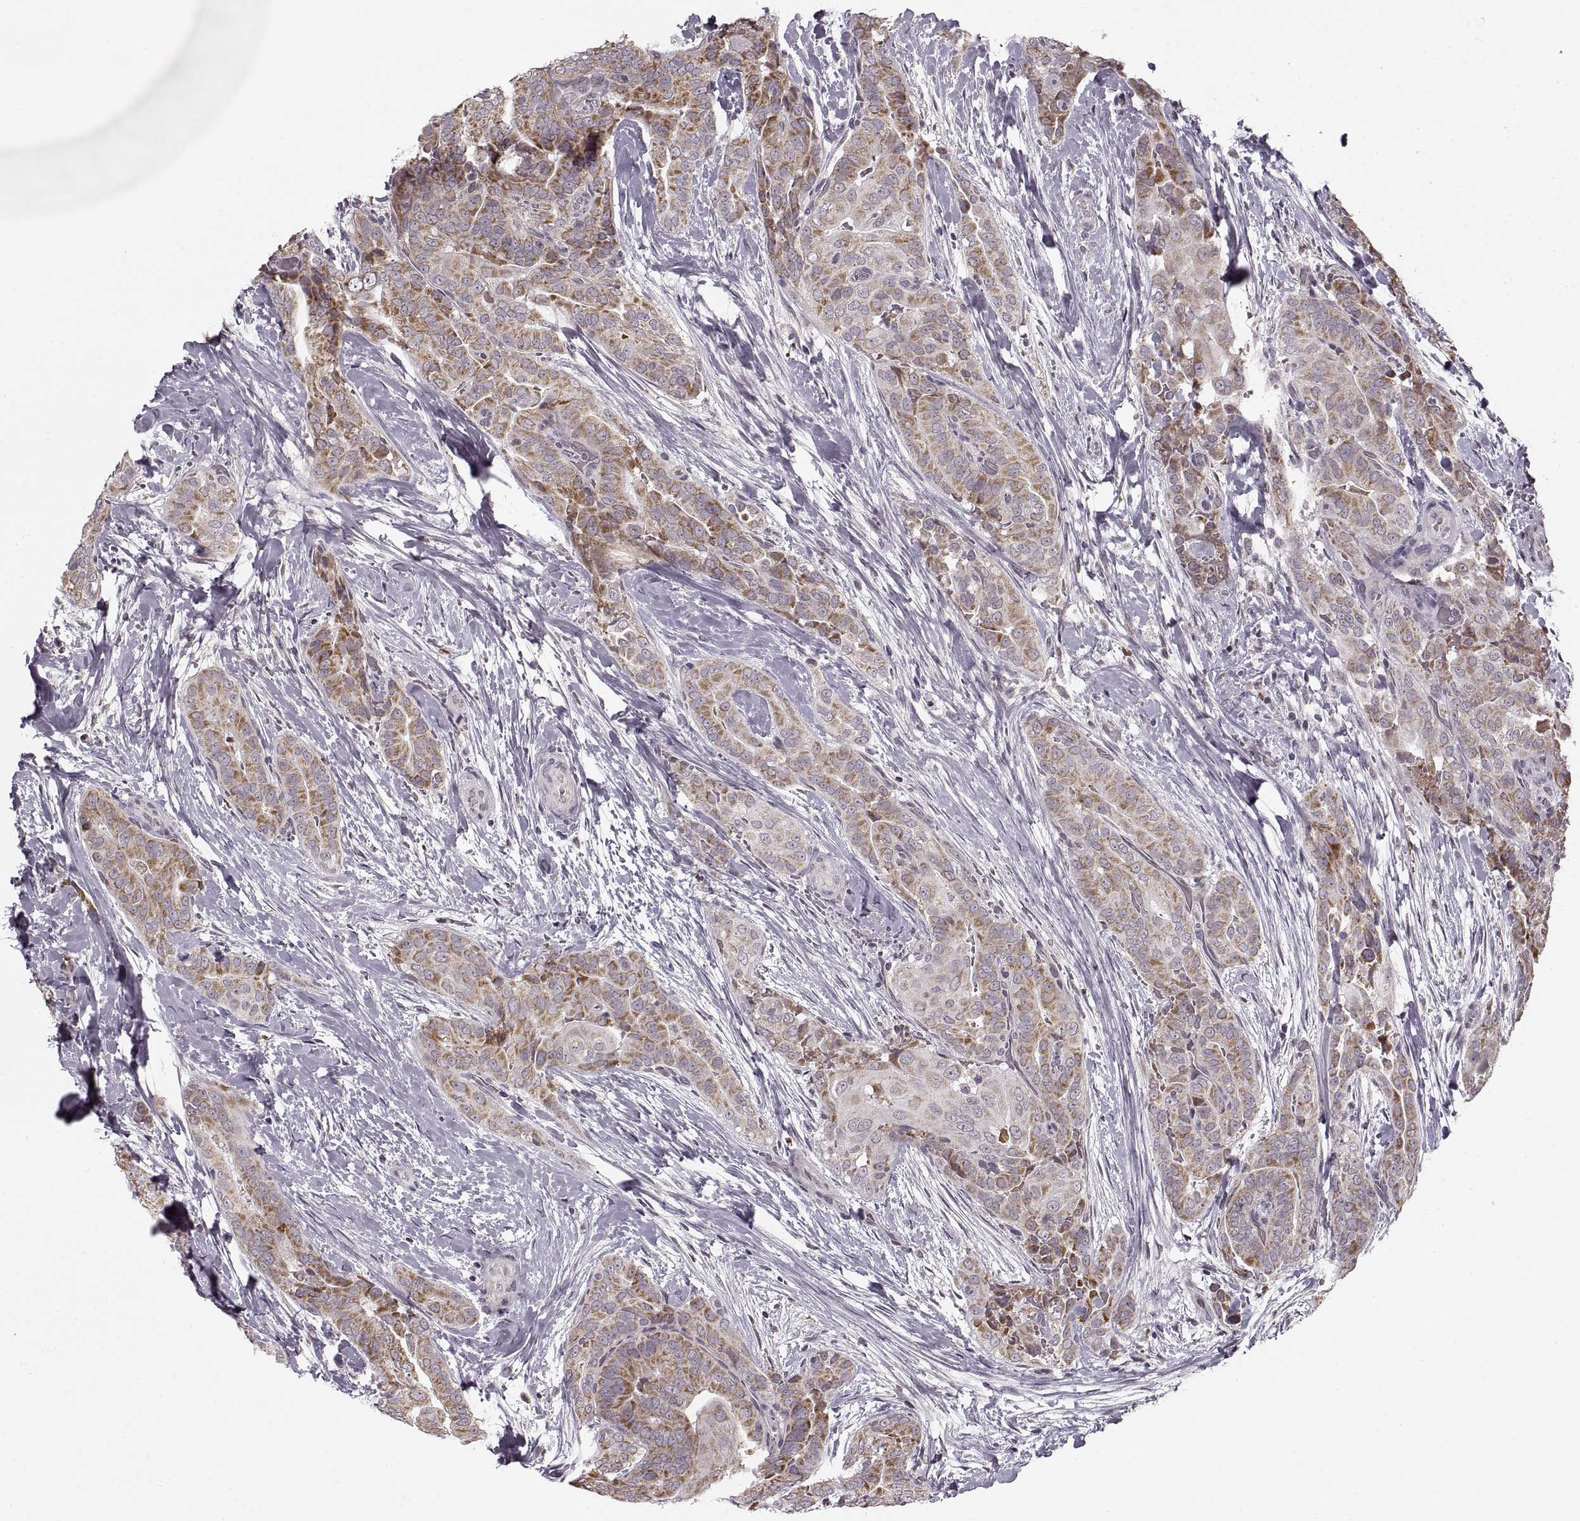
{"staining": {"intensity": "moderate", "quantity": ">75%", "location": "cytoplasmic/membranous"}, "tissue": "thyroid cancer", "cell_type": "Tumor cells", "image_type": "cancer", "snomed": [{"axis": "morphology", "description": "Papillary adenocarcinoma, NOS"}, {"axis": "topography", "description": "Thyroid gland"}], "caption": "Thyroid cancer stained for a protein (brown) demonstrates moderate cytoplasmic/membranous positive expression in about >75% of tumor cells.", "gene": "ASIC3", "patient": {"sex": "male", "age": 61}}